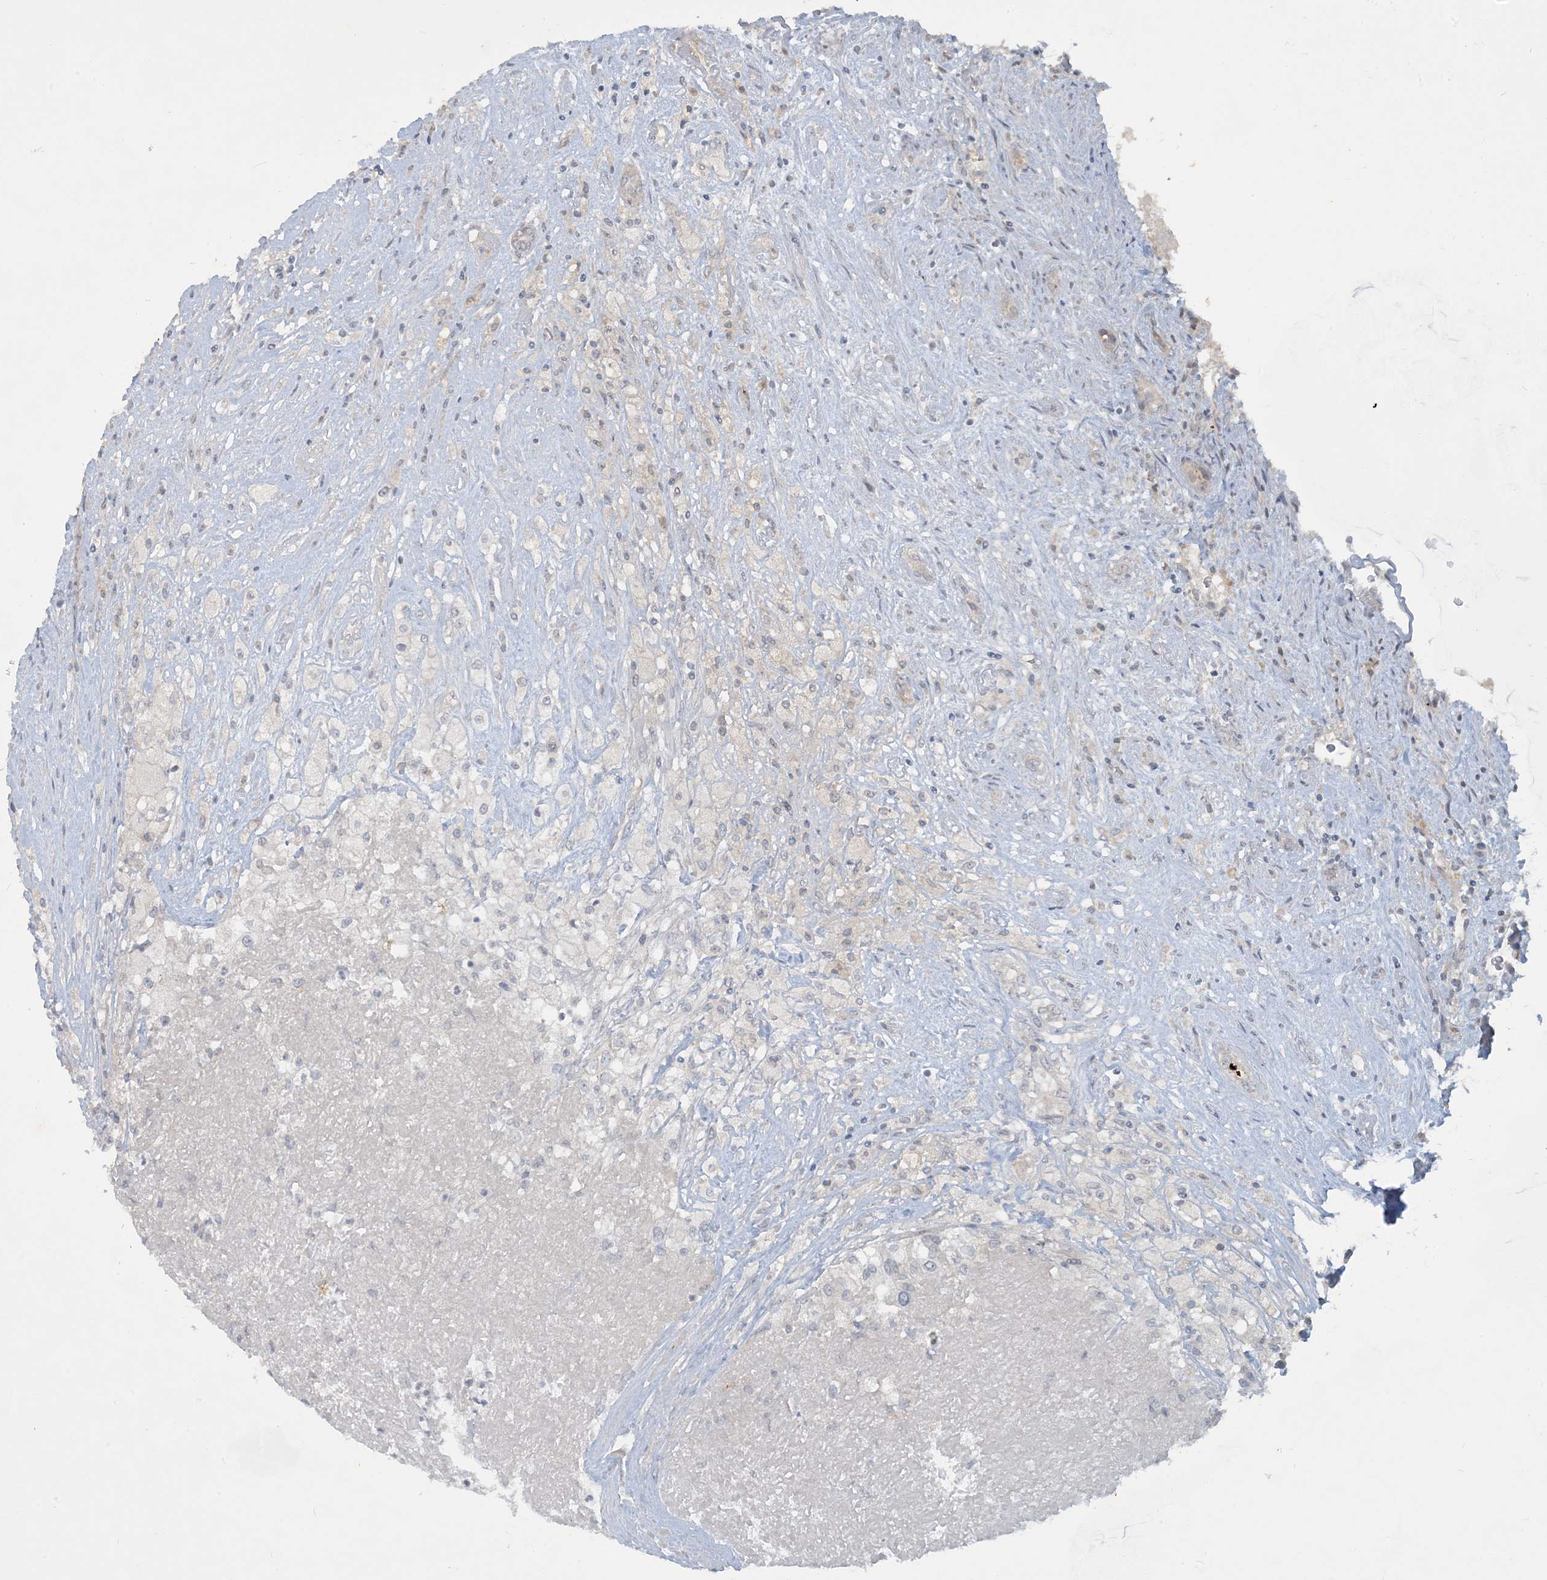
{"staining": {"intensity": "weak", "quantity": "<25%", "location": "cytoplasmic/membranous"}, "tissue": "renal cancer", "cell_type": "Tumor cells", "image_type": "cancer", "snomed": [{"axis": "morphology", "description": "Adenocarcinoma, NOS"}, {"axis": "topography", "description": "Kidney"}], "caption": "Histopathology image shows no significant protein staining in tumor cells of renal cancer (adenocarcinoma). (DAB (3,3'-diaminobenzidine) IHC visualized using brightfield microscopy, high magnification).", "gene": "CDS1", "patient": {"sex": "female", "age": 54}}